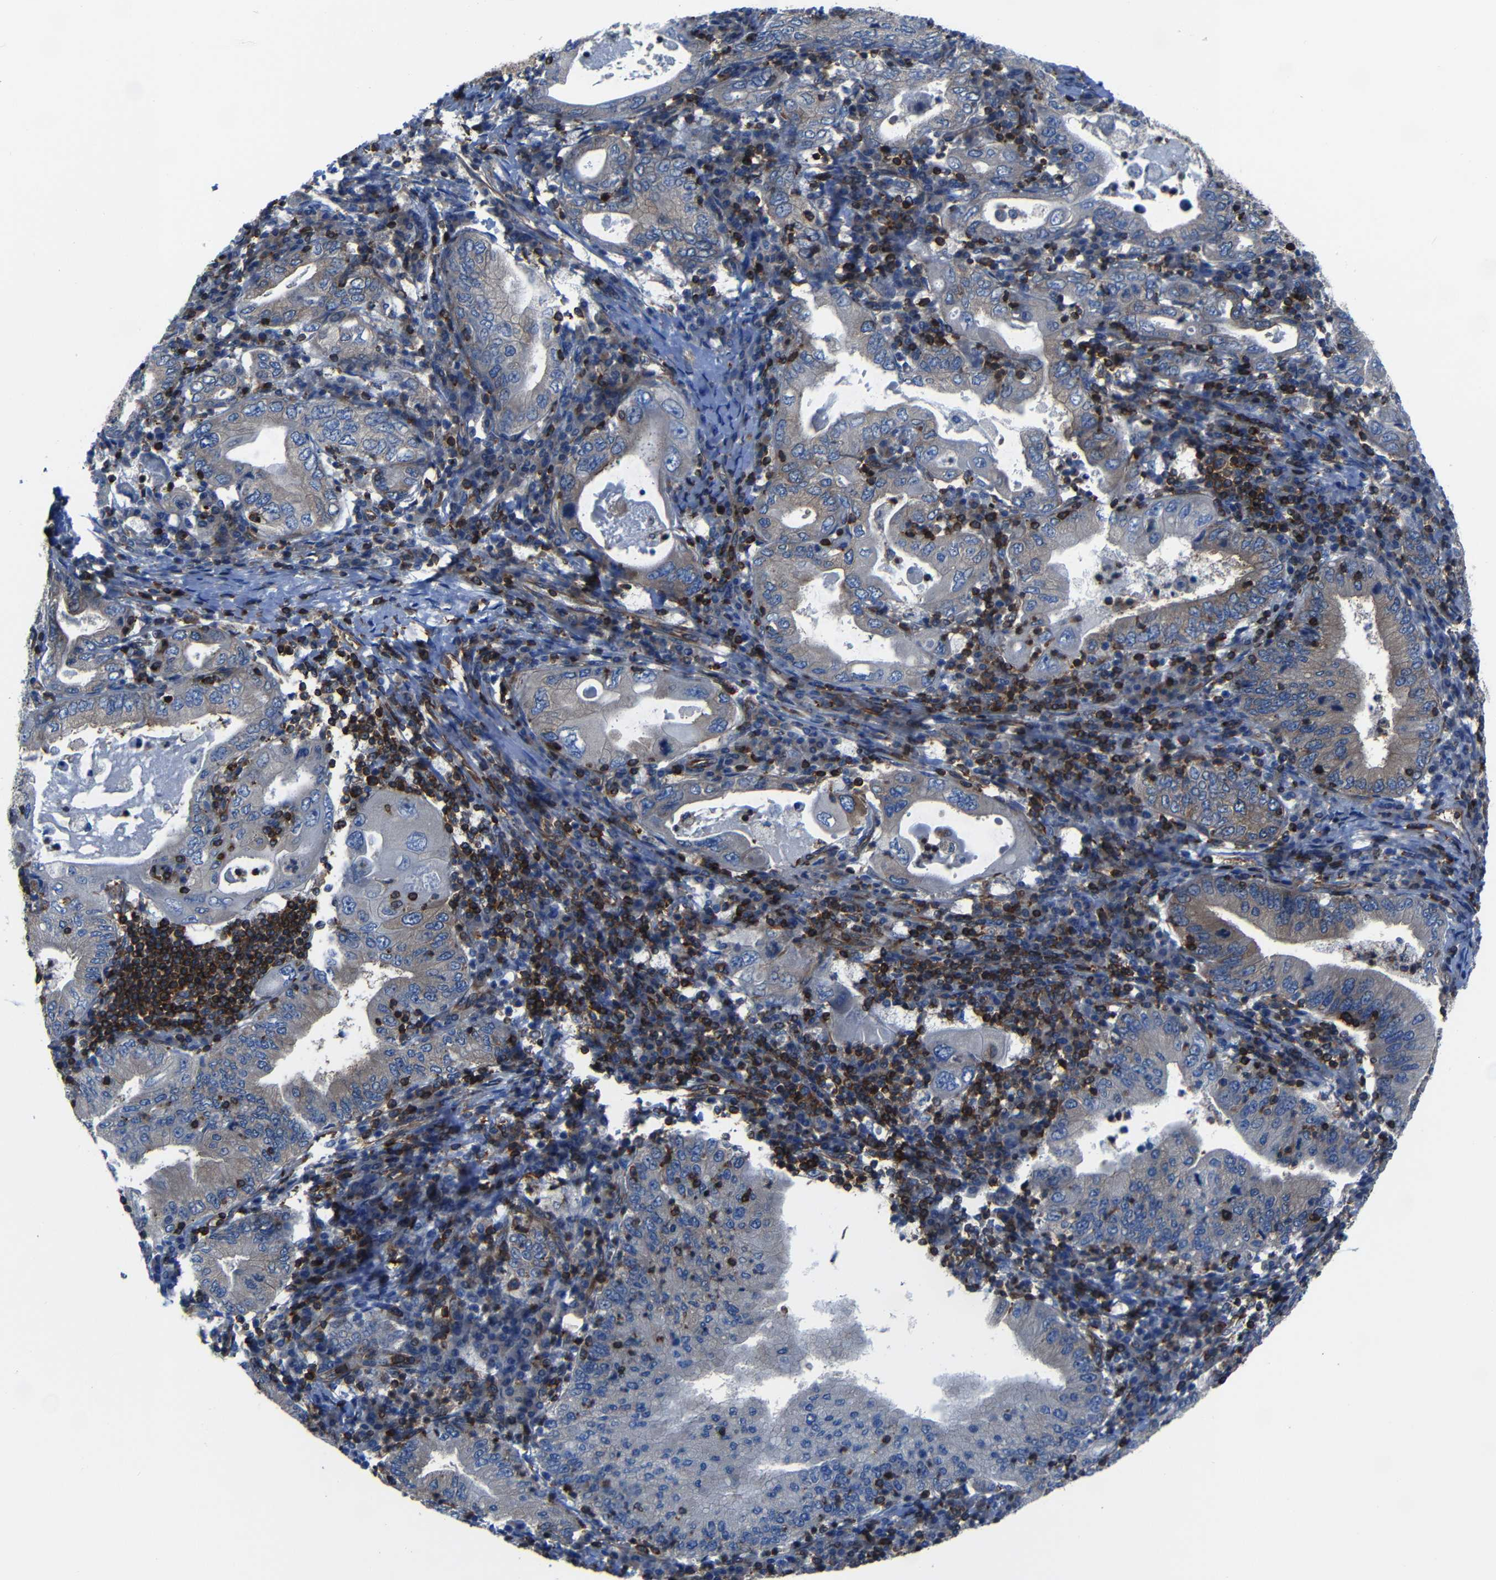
{"staining": {"intensity": "weak", "quantity": "<25%", "location": "cytoplasmic/membranous"}, "tissue": "stomach cancer", "cell_type": "Tumor cells", "image_type": "cancer", "snomed": [{"axis": "morphology", "description": "Normal tissue, NOS"}, {"axis": "morphology", "description": "Adenocarcinoma, NOS"}, {"axis": "topography", "description": "Esophagus"}, {"axis": "topography", "description": "Stomach, upper"}, {"axis": "topography", "description": "Peripheral nerve tissue"}], "caption": "This is an IHC micrograph of human stomach cancer. There is no positivity in tumor cells.", "gene": "ARHGEF1", "patient": {"sex": "male", "age": 62}}